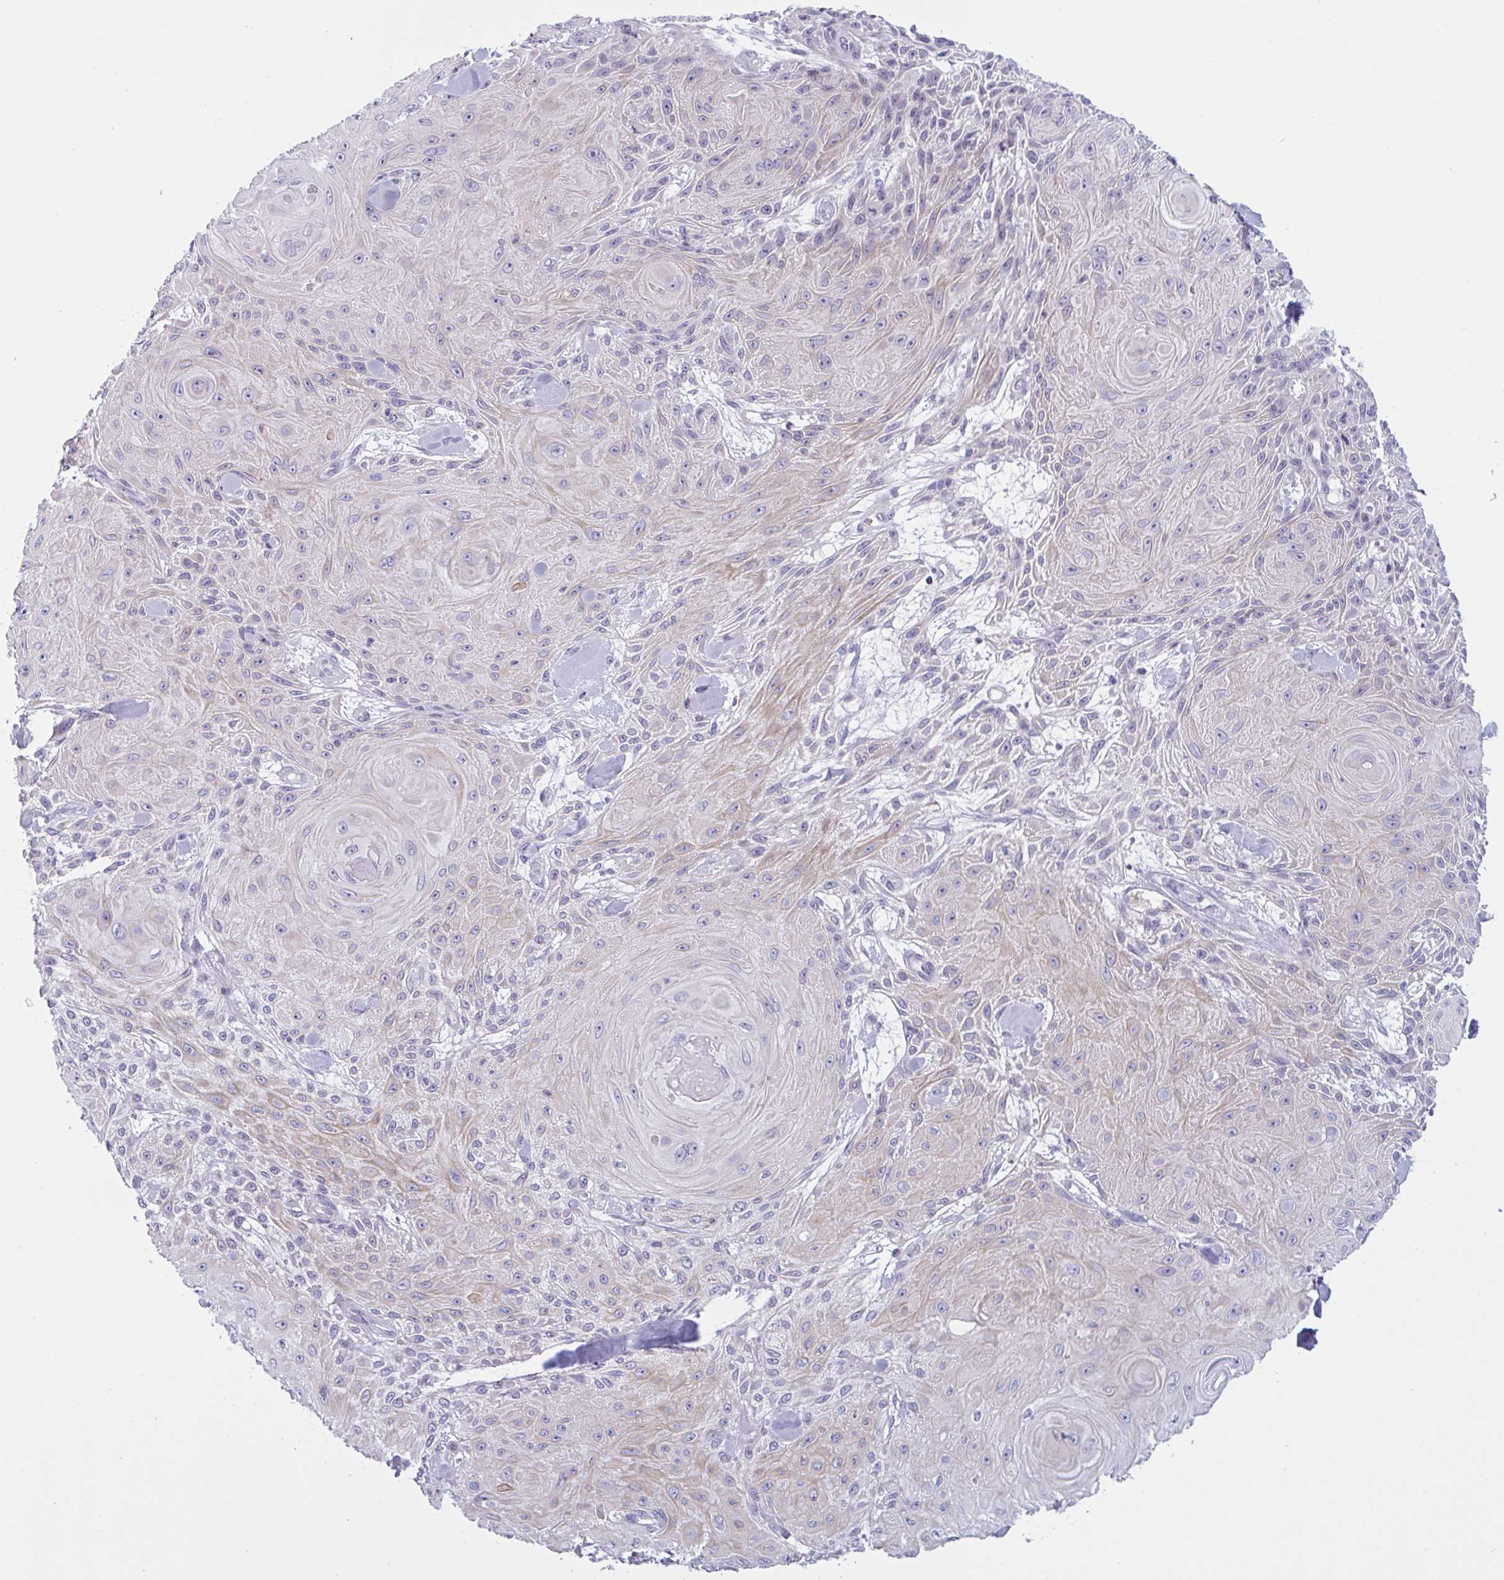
{"staining": {"intensity": "negative", "quantity": "none", "location": "none"}, "tissue": "skin cancer", "cell_type": "Tumor cells", "image_type": "cancer", "snomed": [{"axis": "morphology", "description": "Squamous cell carcinoma, NOS"}, {"axis": "topography", "description": "Skin"}], "caption": "This is an immunohistochemistry (IHC) image of skin cancer (squamous cell carcinoma). There is no positivity in tumor cells.", "gene": "SNX11", "patient": {"sex": "male", "age": 88}}